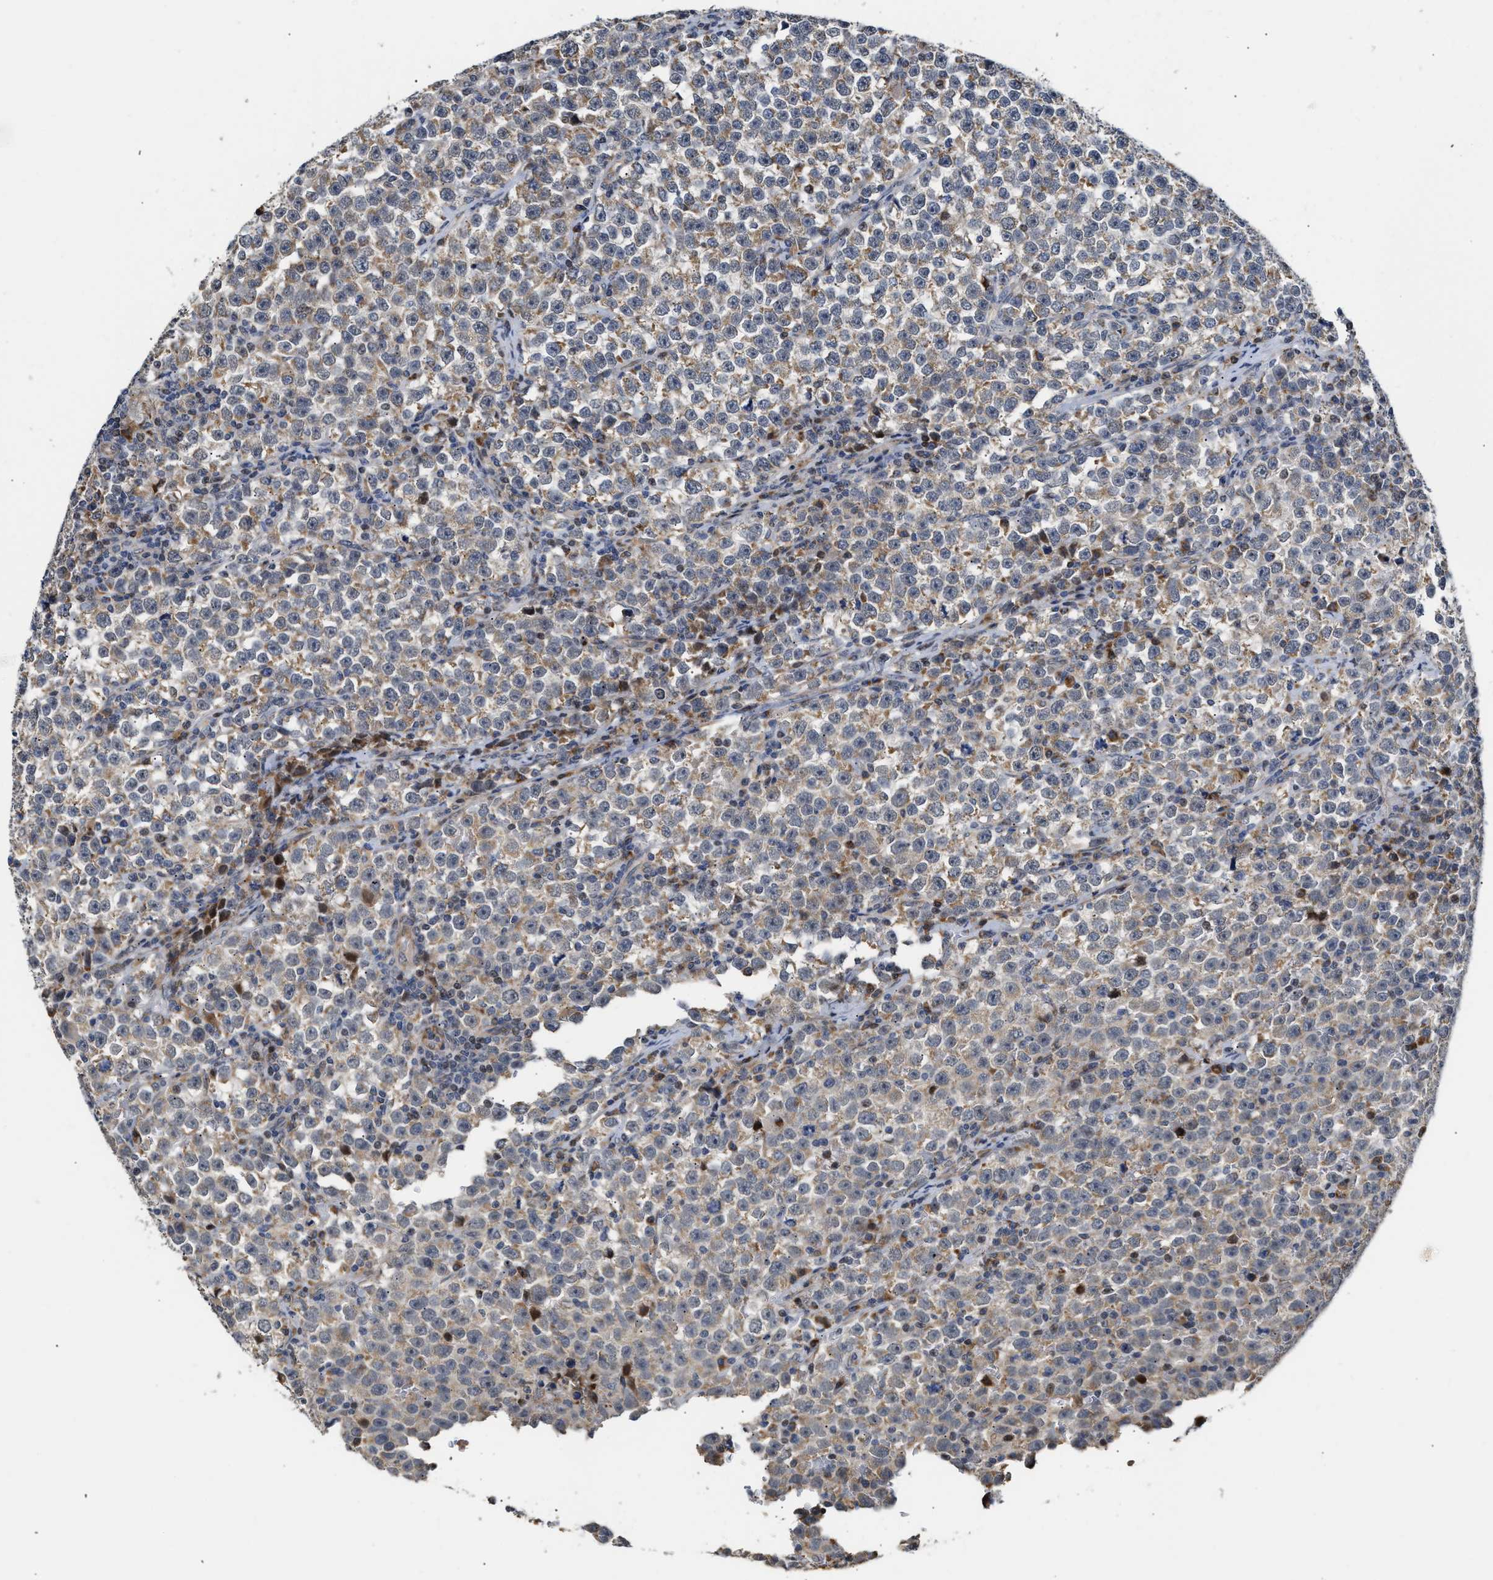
{"staining": {"intensity": "weak", "quantity": ">75%", "location": "cytoplasmic/membranous"}, "tissue": "testis cancer", "cell_type": "Tumor cells", "image_type": "cancer", "snomed": [{"axis": "morphology", "description": "Seminoma, NOS"}, {"axis": "topography", "description": "Testis"}], "caption": "Seminoma (testis) stained with a brown dye exhibits weak cytoplasmic/membranous positive staining in approximately >75% of tumor cells.", "gene": "DEPTOR", "patient": {"sex": "male", "age": 43}}